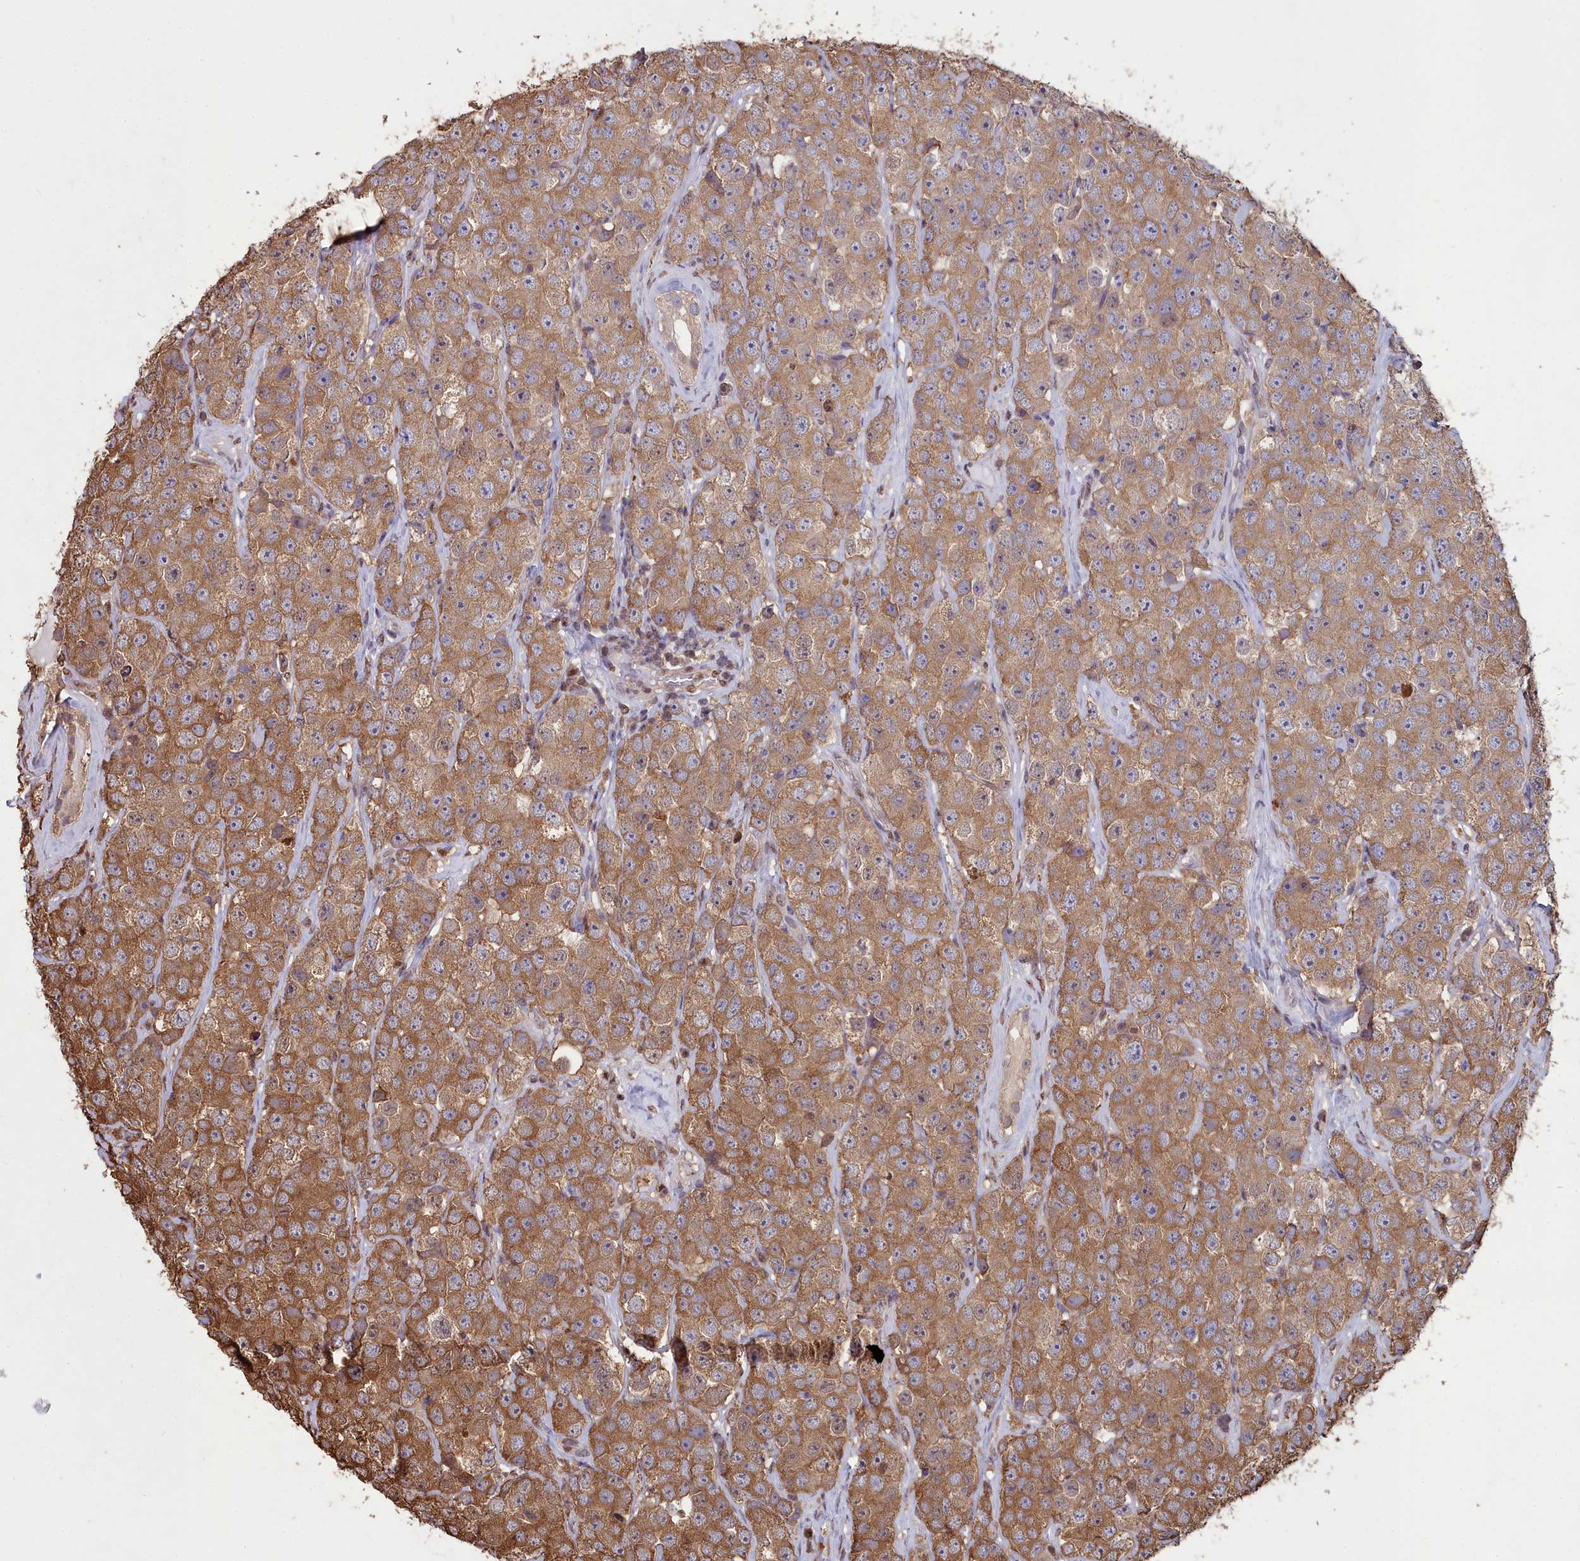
{"staining": {"intensity": "moderate", "quantity": ">75%", "location": "cytoplasmic/membranous"}, "tissue": "testis cancer", "cell_type": "Tumor cells", "image_type": "cancer", "snomed": [{"axis": "morphology", "description": "Seminoma, NOS"}, {"axis": "topography", "description": "Testis"}], "caption": "This is a histology image of immunohistochemistry (IHC) staining of testis seminoma, which shows moderate positivity in the cytoplasmic/membranous of tumor cells.", "gene": "GAPDH", "patient": {"sex": "male", "age": 28}}